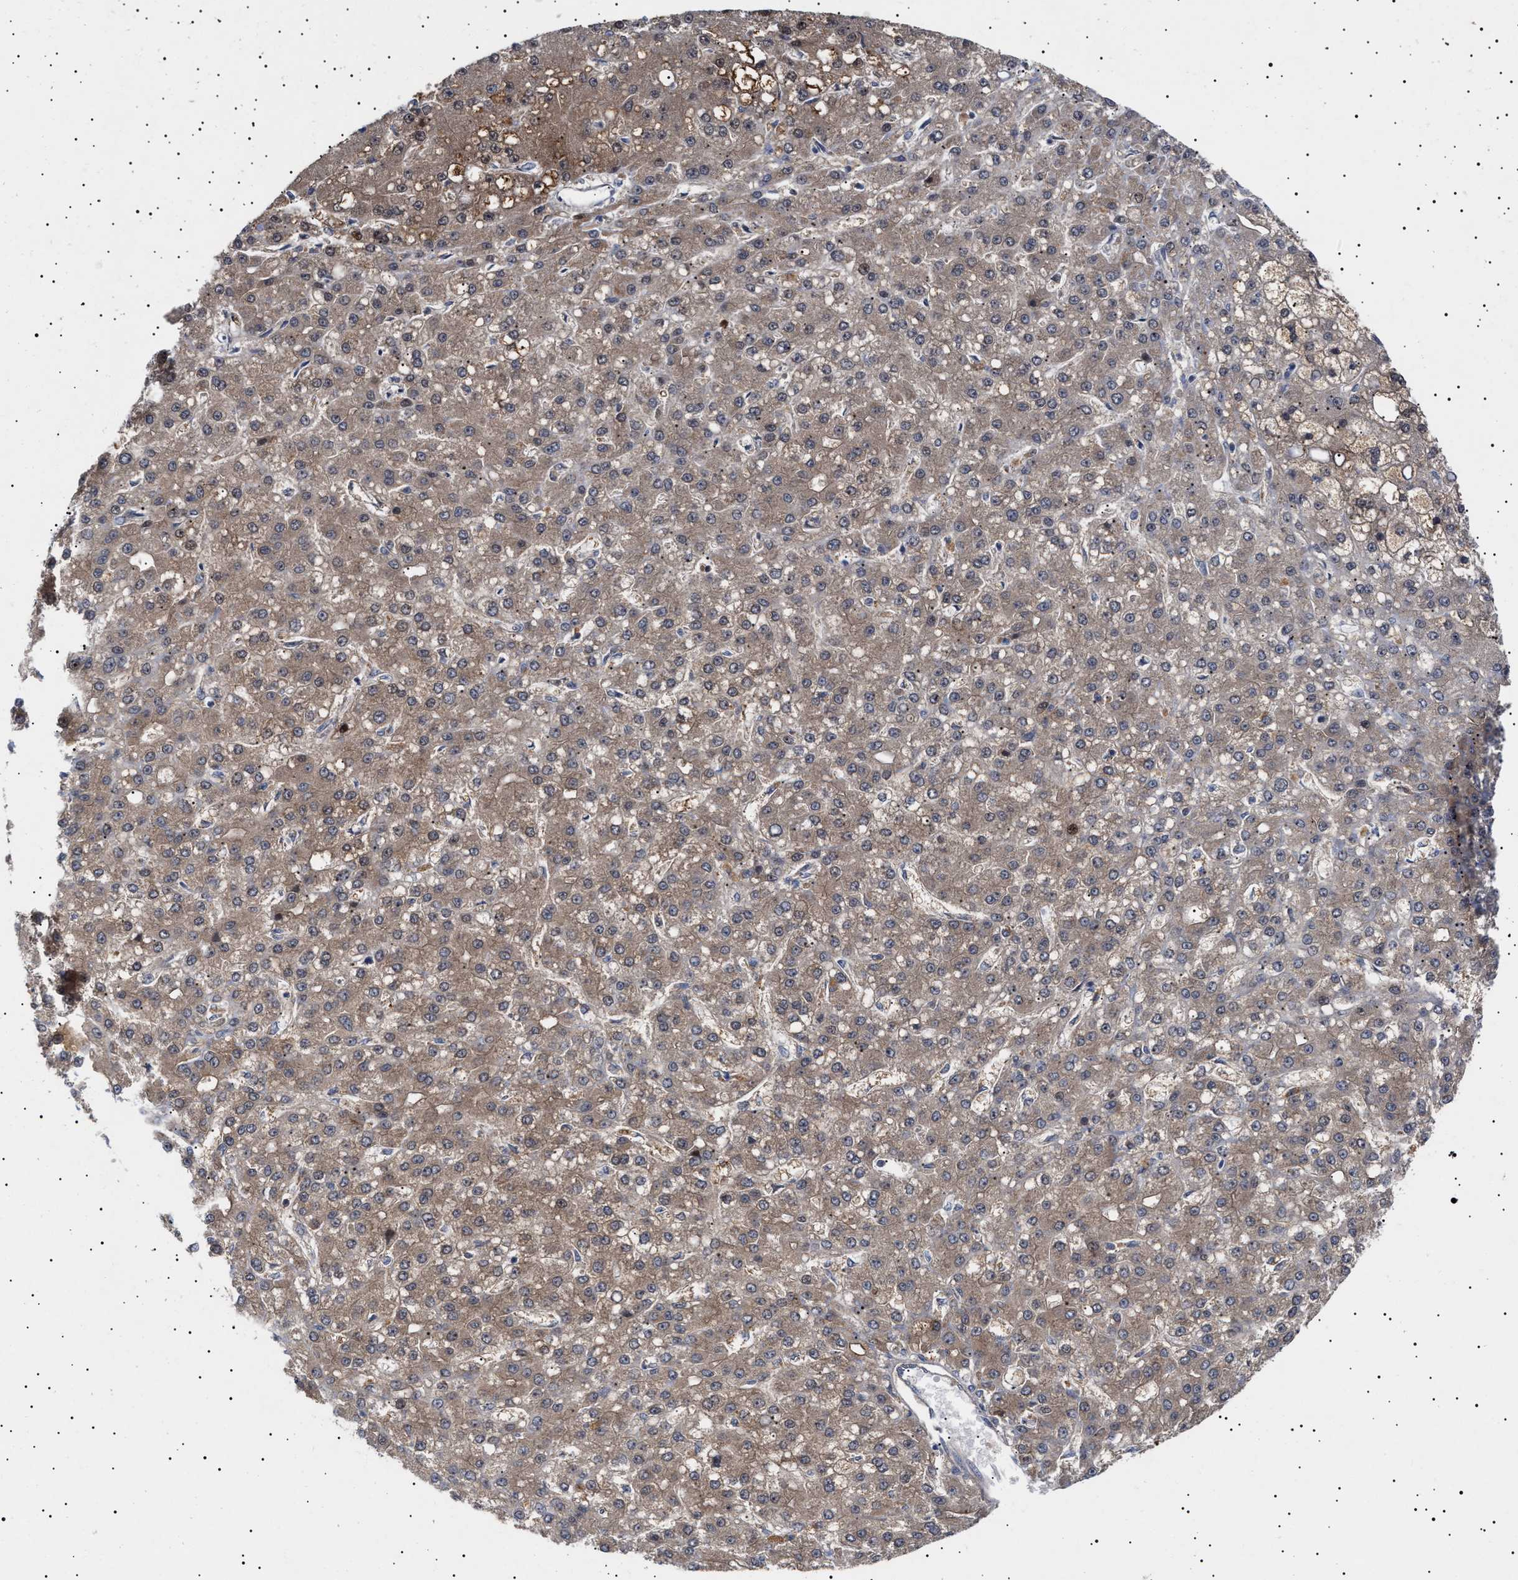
{"staining": {"intensity": "moderate", "quantity": ">75%", "location": "cytoplasmic/membranous"}, "tissue": "liver cancer", "cell_type": "Tumor cells", "image_type": "cancer", "snomed": [{"axis": "morphology", "description": "Carcinoma, Hepatocellular, NOS"}, {"axis": "topography", "description": "Liver"}], "caption": "Protein positivity by immunohistochemistry shows moderate cytoplasmic/membranous staining in about >75% of tumor cells in liver cancer.", "gene": "NPLOC4", "patient": {"sex": "male", "age": 67}}